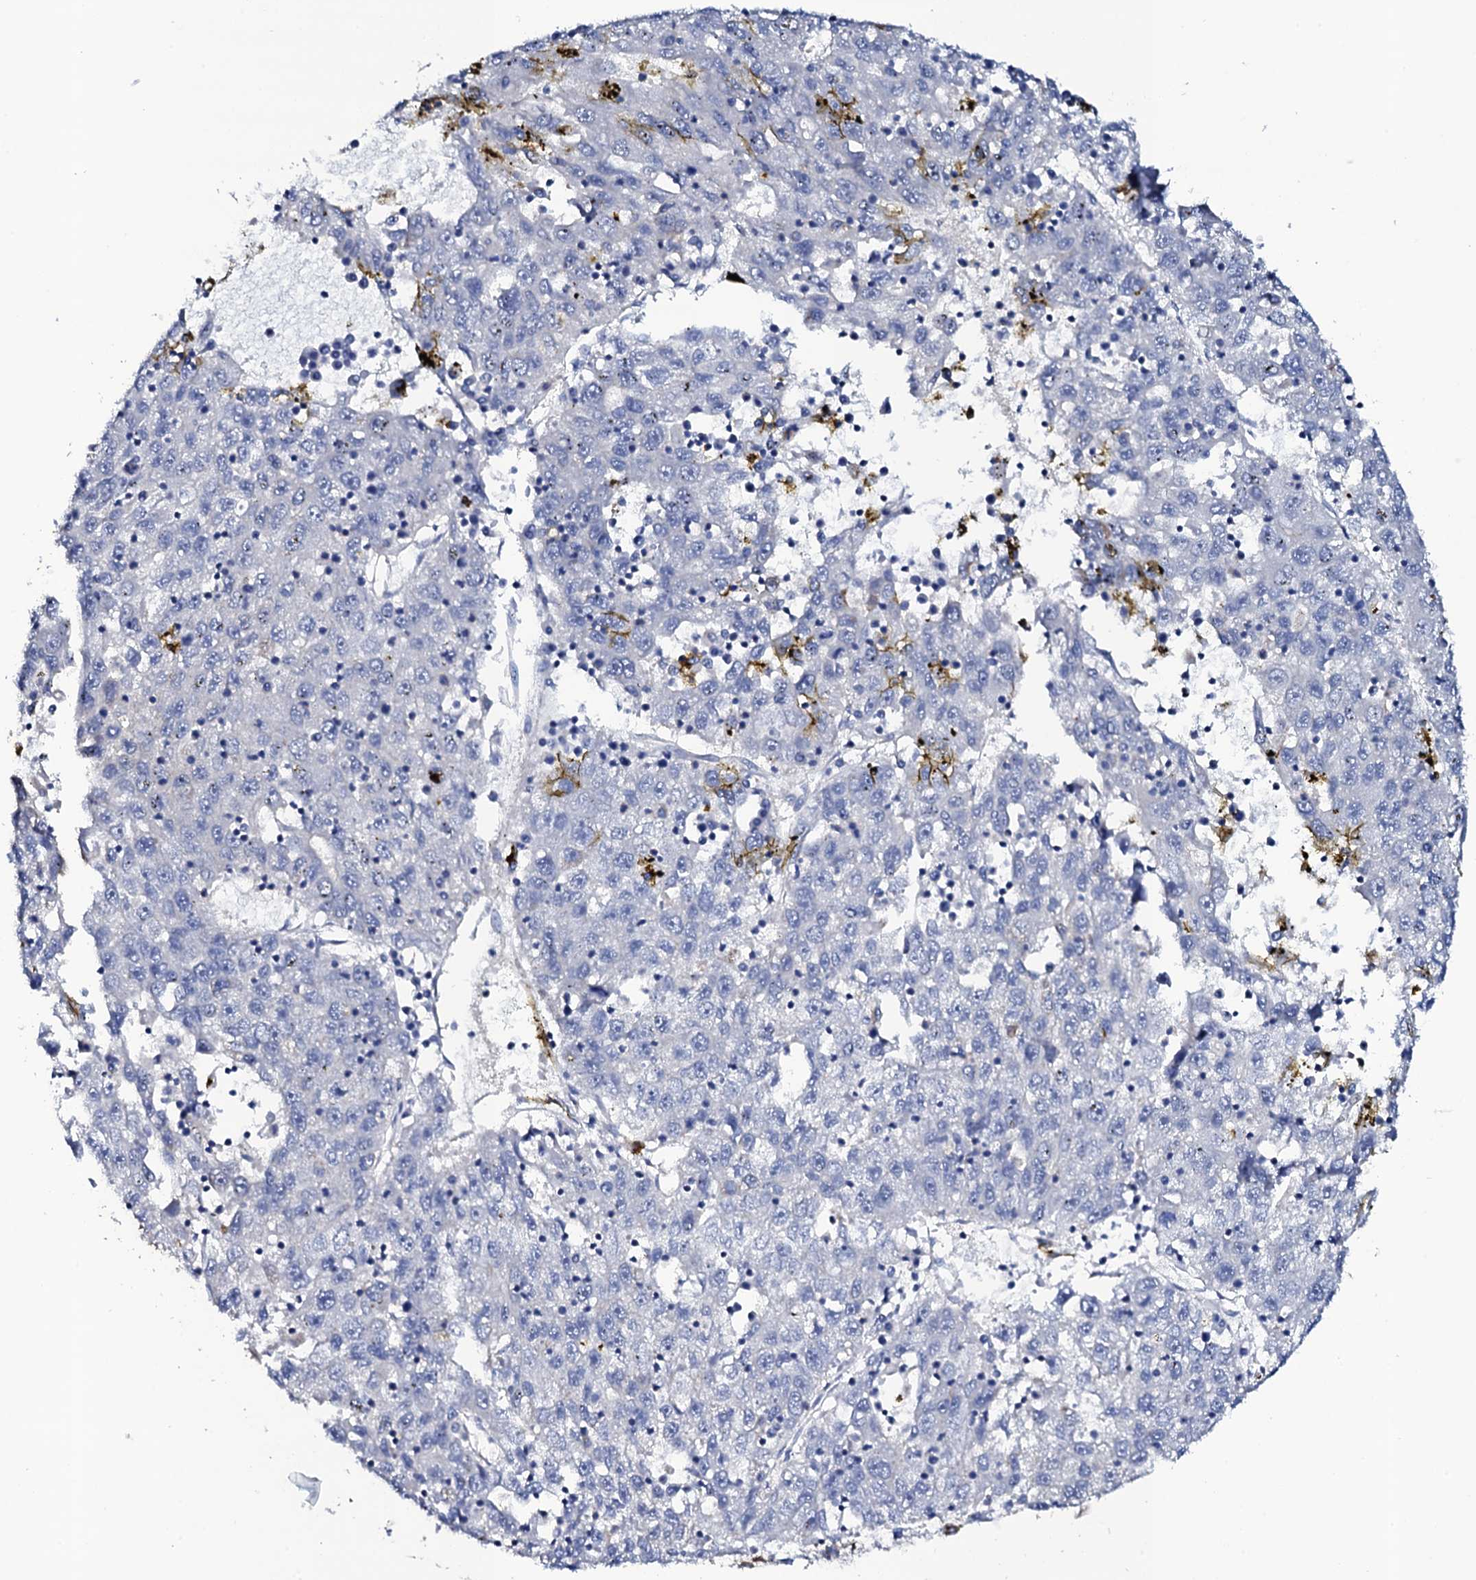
{"staining": {"intensity": "negative", "quantity": "none", "location": "none"}, "tissue": "liver cancer", "cell_type": "Tumor cells", "image_type": "cancer", "snomed": [{"axis": "morphology", "description": "Carcinoma, Hepatocellular, NOS"}, {"axis": "topography", "description": "Liver"}], "caption": "Liver cancer (hepatocellular carcinoma) was stained to show a protein in brown. There is no significant staining in tumor cells.", "gene": "TCAF2", "patient": {"sex": "male", "age": 49}}